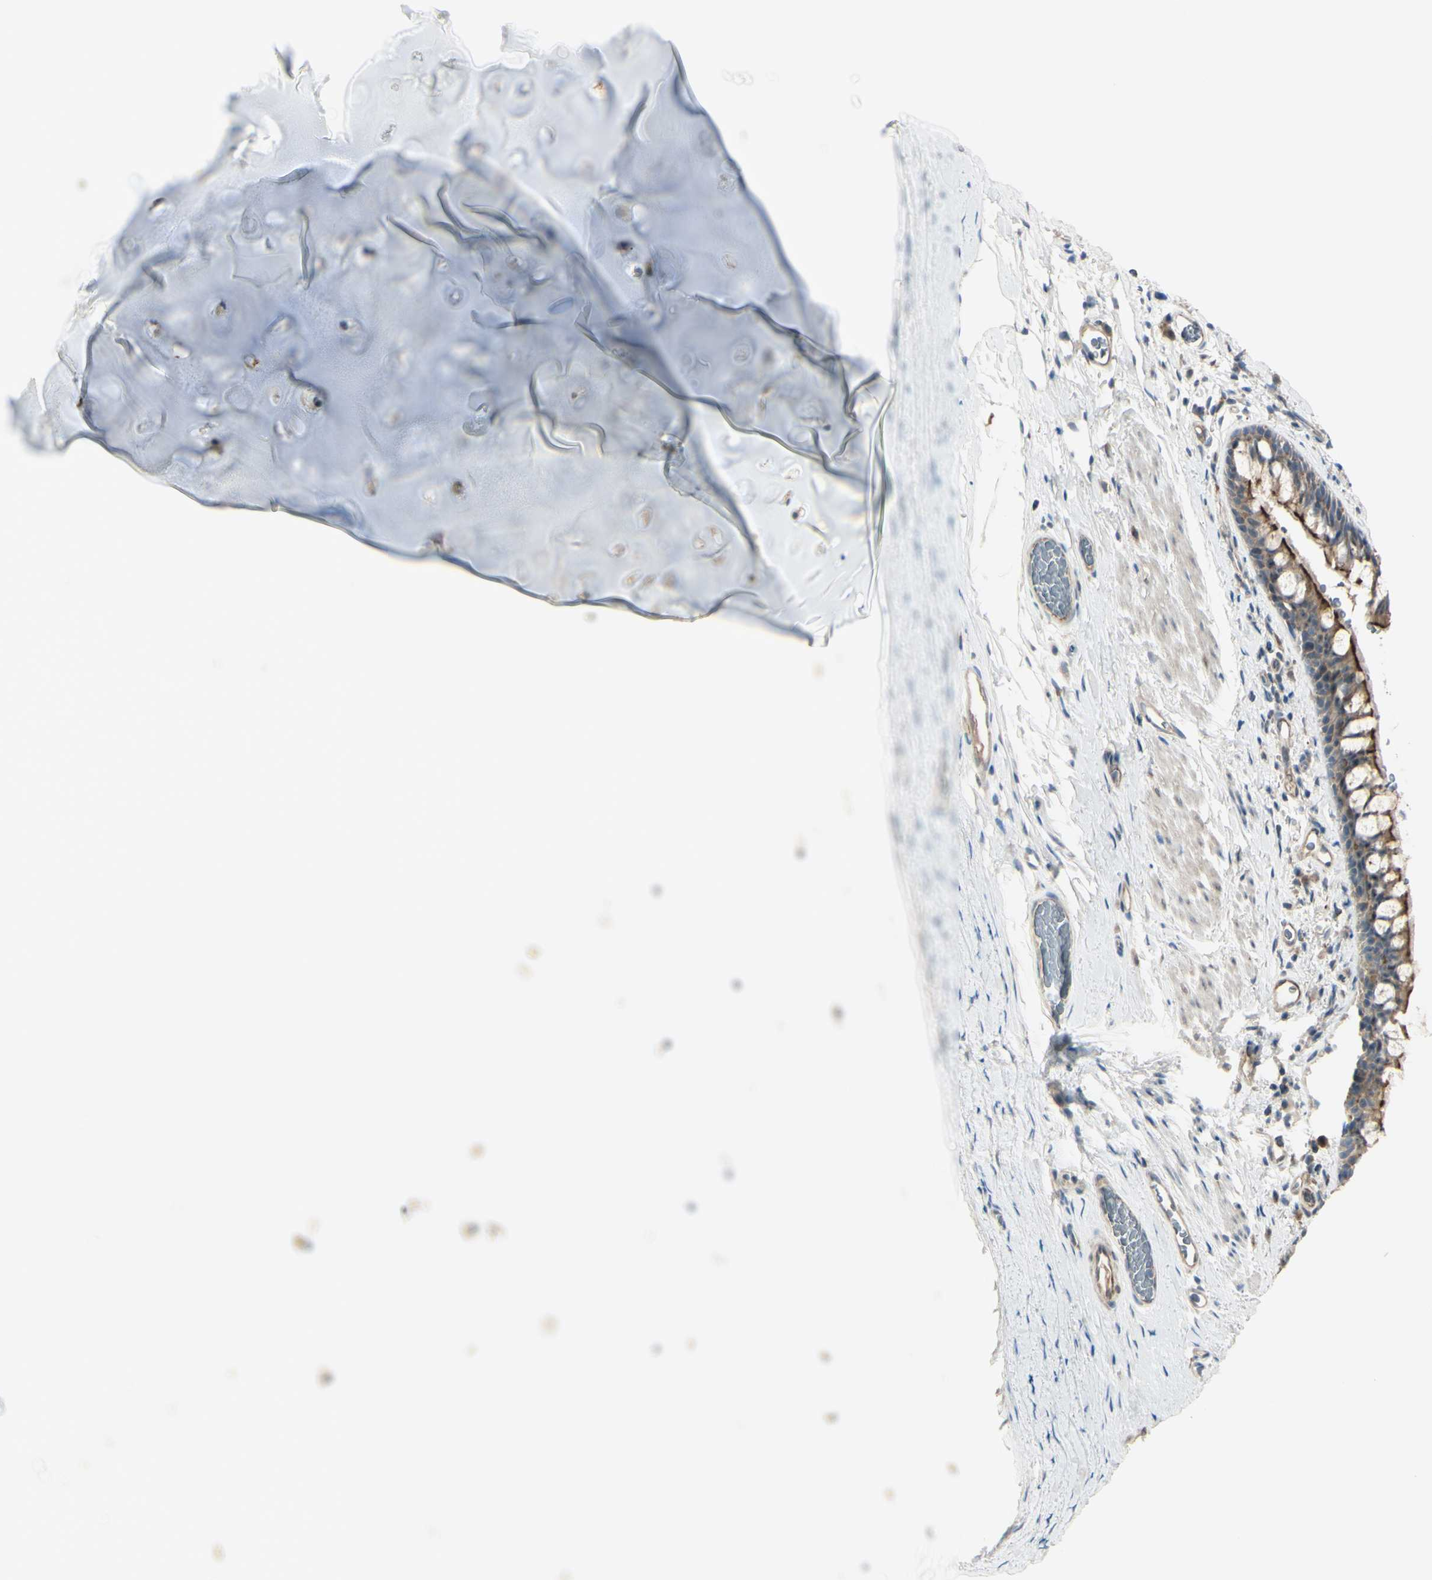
{"staining": {"intensity": "moderate", "quantity": ">75%", "location": "cytoplasmic/membranous"}, "tissue": "bronchus", "cell_type": "Respiratory epithelial cells", "image_type": "normal", "snomed": [{"axis": "morphology", "description": "Normal tissue, NOS"}, {"axis": "morphology", "description": "Malignant melanoma, Metastatic site"}, {"axis": "topography", "description": "Bronchus"}, {"axis": "topography", "description": "Lung"}], "caption": "Protein staining by immunohistochemistry (IHC) displays moderate cytoplasmic/membranous positivity in about >75% of respiratory epithelial cells in benign bronchus.", "gene": "LMTK2", "patient": {"sex": "male", "age": 64}}